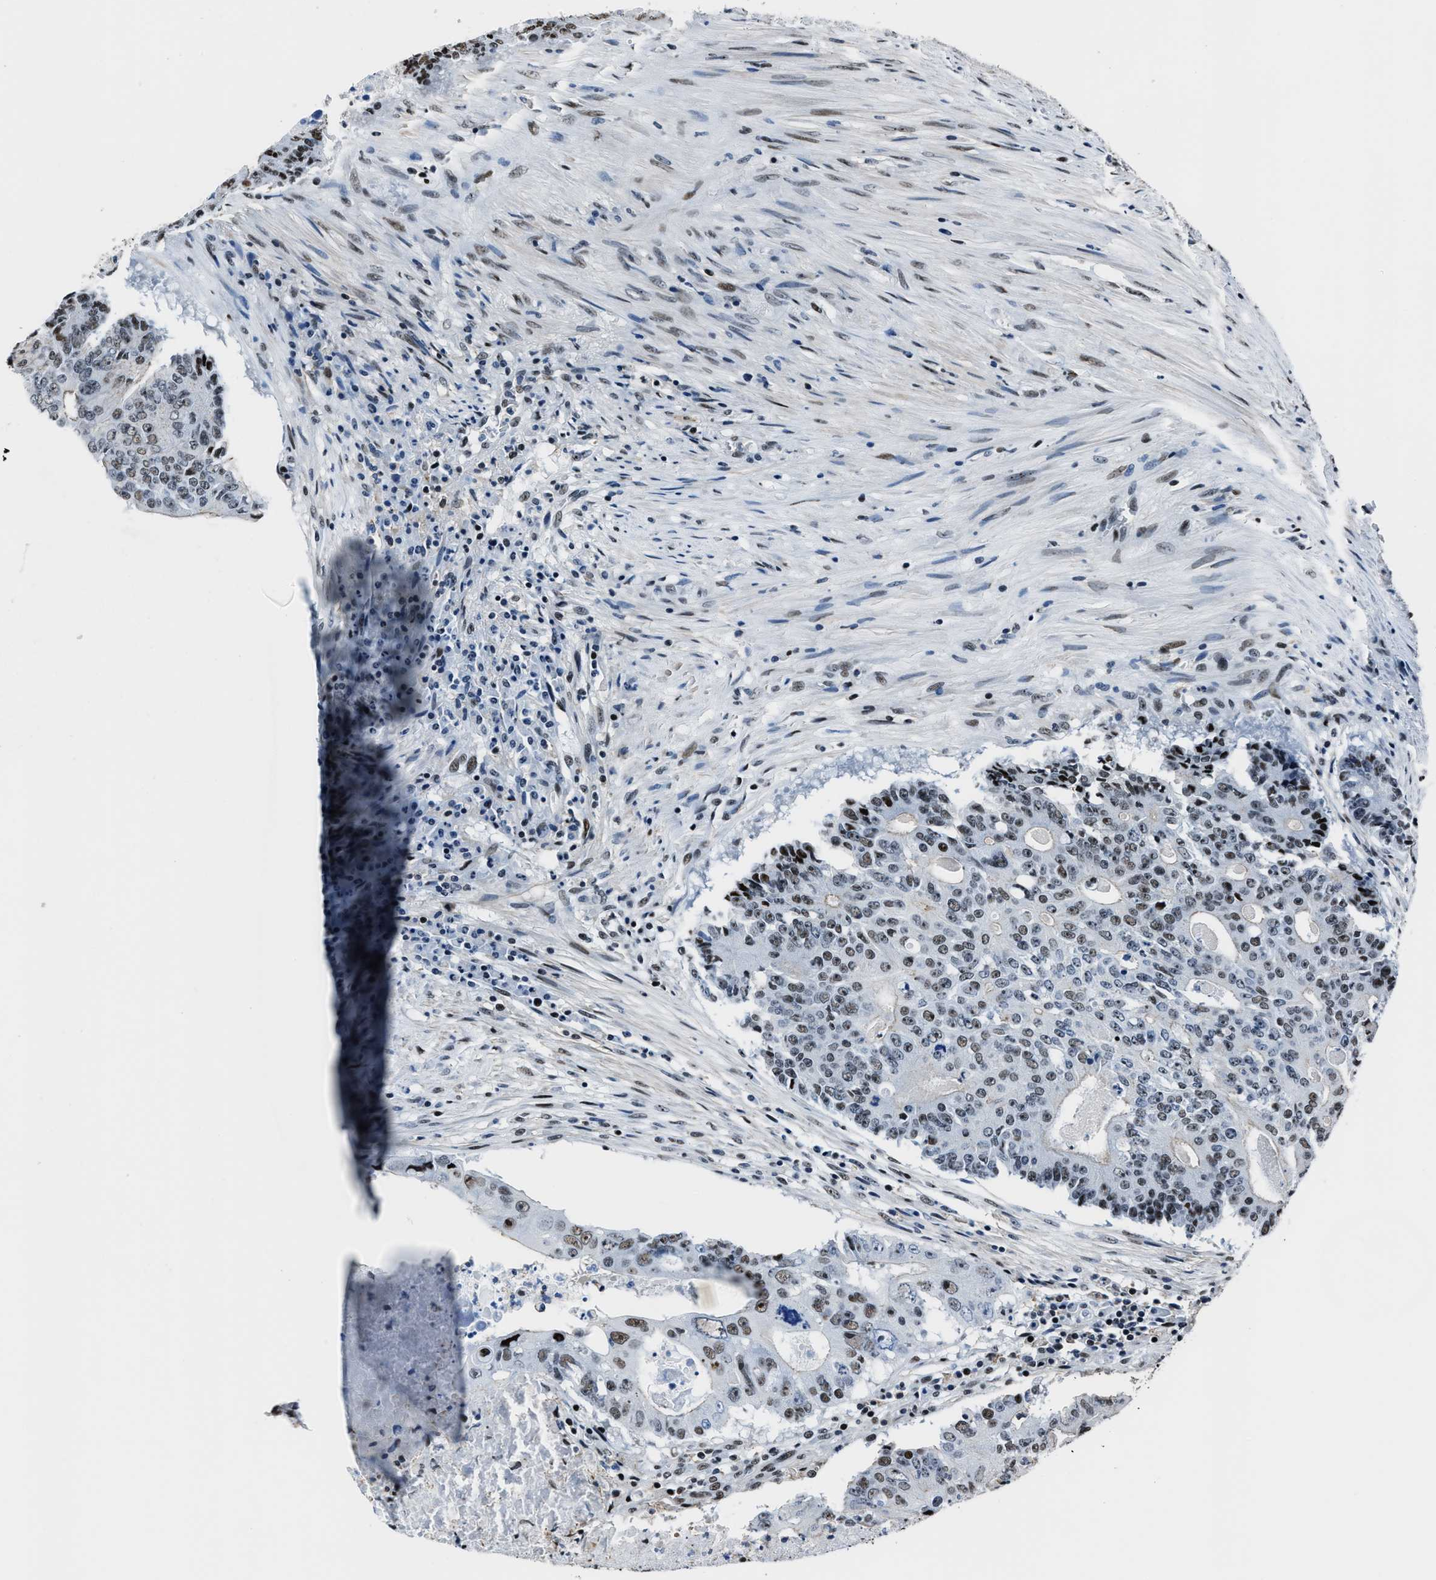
{"staining": {"intensity": "moderate", "quantity": "25%-75%", "location": "nuclear"}, "tissue": "colorectal cancer", "cell_type": "Tumor cells", "image_type": "cancer", "snomed": [{"axis": "morphology", "description": "Adenocarcinoma, NOS"}, {"axis": "topography", "description": "Colon"}], "caption": "Human colorectal cancer stained for a protein (brown) exhibits moderate nuclear positive expression in approximately 25%-75% of tumor cells.", "gene": "PPIE", "patient": {"sex": "male", "age": 87}}